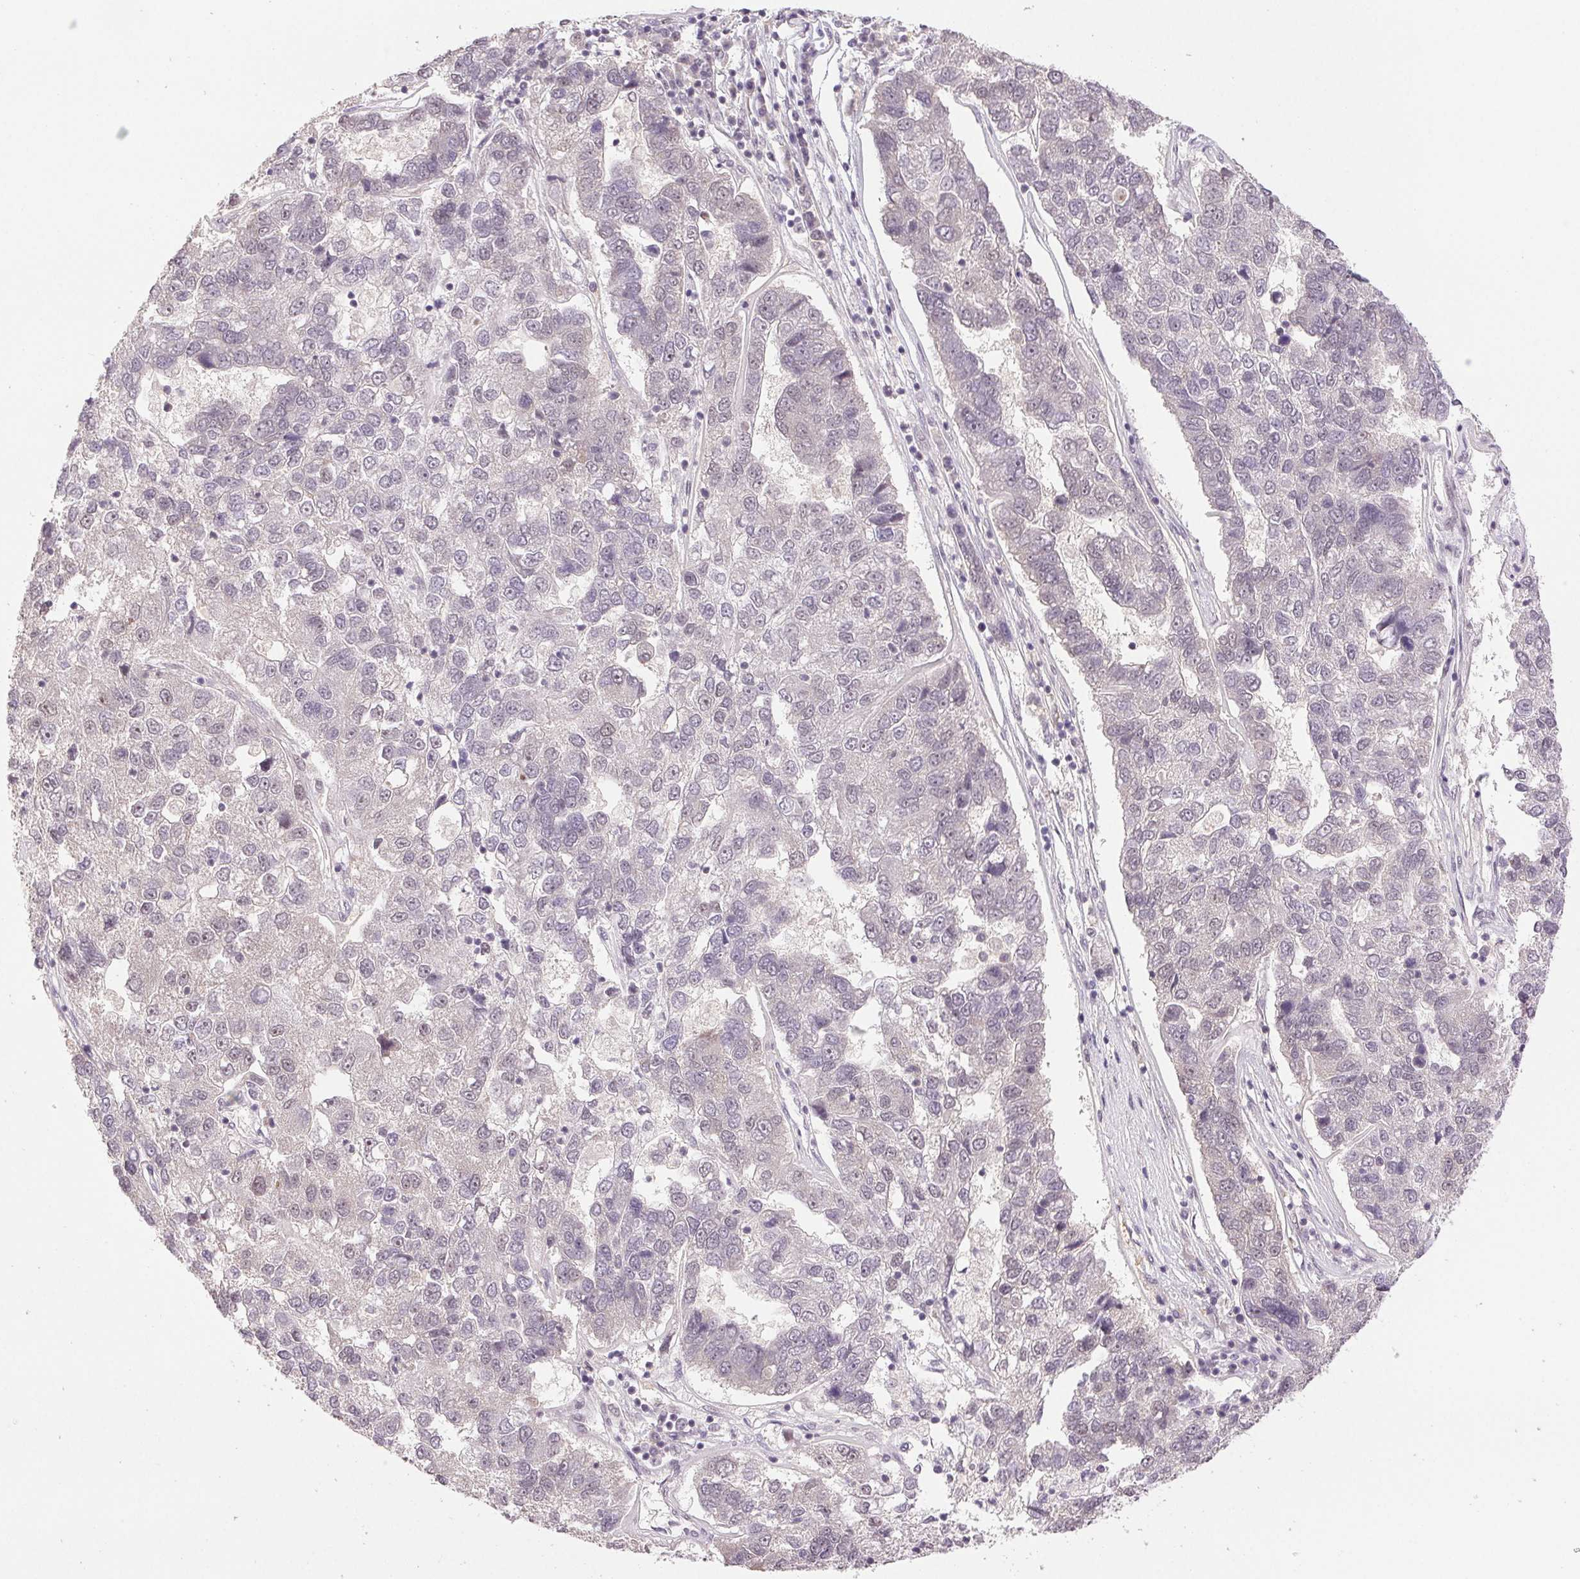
{"staining": {"intensity": "negative", "quantity": "none", "location": "none"}, "tissue": "pancreatic cancer", "cell_type": "Tumor cells", "image_type": "cancer", "snomed": [{"axis": "morphology", "description": "Adenocarcinoma, NOS"}, {"axis": "topography", "description": "Pancreas"}], "caption": "Adenocarcinoma (pancreatic) was stained to show a protein in brown. There is no significant expression in tumor cells.", "gene": "PRPF18", "patient": {"sex": "female", "age": 61}}